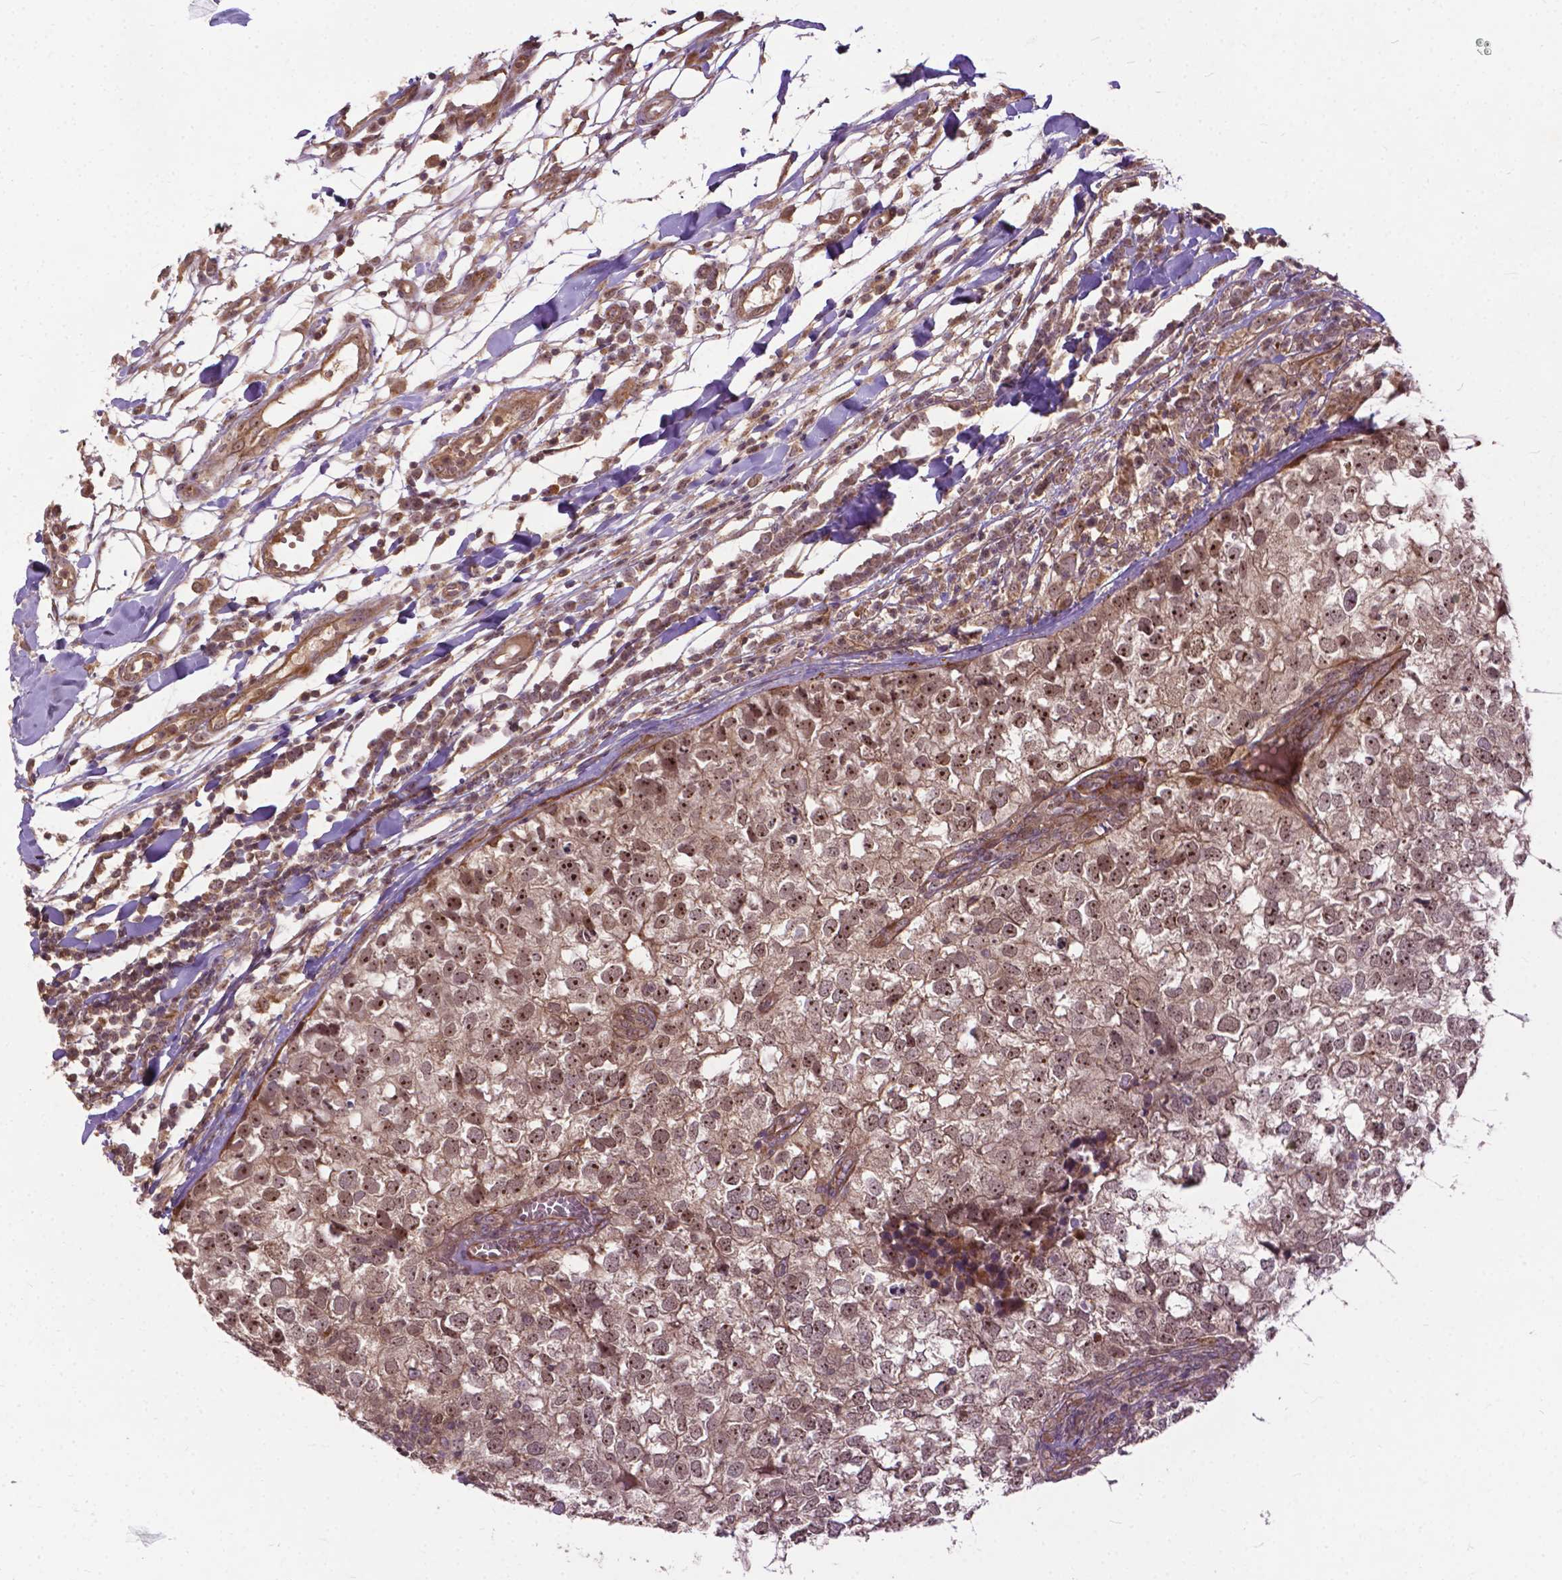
{"staining": {"intensity": "moderate", "quantity": ">75%", "location": "cytoplasmic/membranous,nuclear"}, "tissue": "breast cancer", "cell_type": "Tumor cells", "image_type": "cancer", "snomed": [{"axis": "morphology", "description": "Duct carcinoma"}, {"axis": "topography", "description": "Breast"}], "caption": "This is an image of IHC staining of breast cancer, which shows moderate staining in the cytoplasmic/membranous and nuclear of tumor cells.", "gene": "PARP3", "patient": {"sex": "female", "age": 30}}